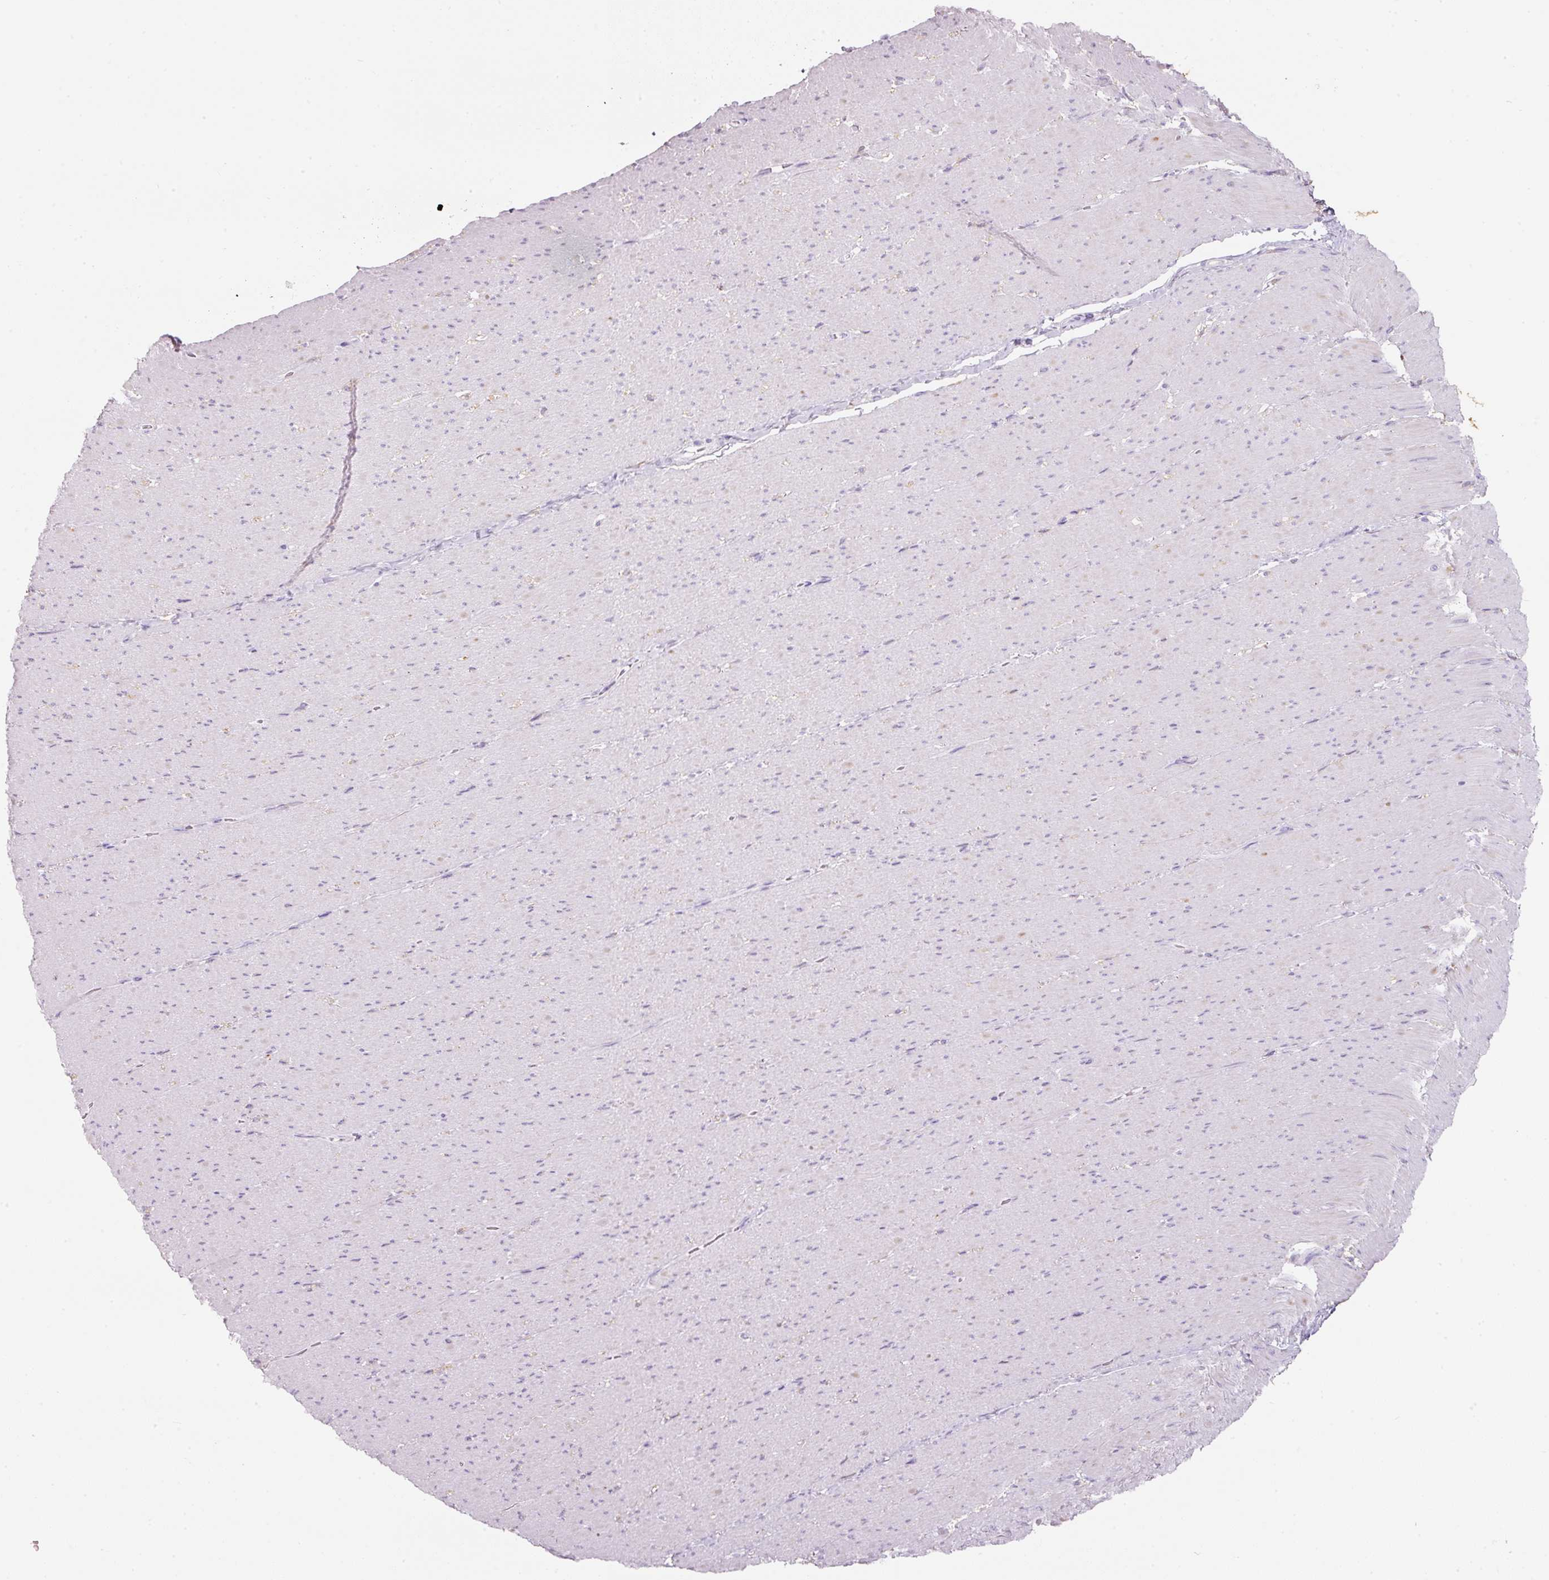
{"staining": {"intensity": "negative", "quantity": "none", "location": "none"}, "tissue": "smooth muscle", "cell_type": "Smooth muscle cells", "image_type": "normal", "snomed": [{"axis": "morphology", "description": "Normal tissue, NOS"}, {"axis": "topography", "description": "Smooth muscle"}, {"axis": "topography", "description": "Rectum"}], "caption": "Micrograph shows no protein positivity in smooth muscle cells of benign smooth muscle. The staining was performed using DAB (3,3'-diaminobenzidine) to visualize the protein expression in brown, while the nuclei were stained in blue with hematoxylin (Magnification: 20x).", "gene": "DNM1", "patient": {"sex": "male", "age": 53}}